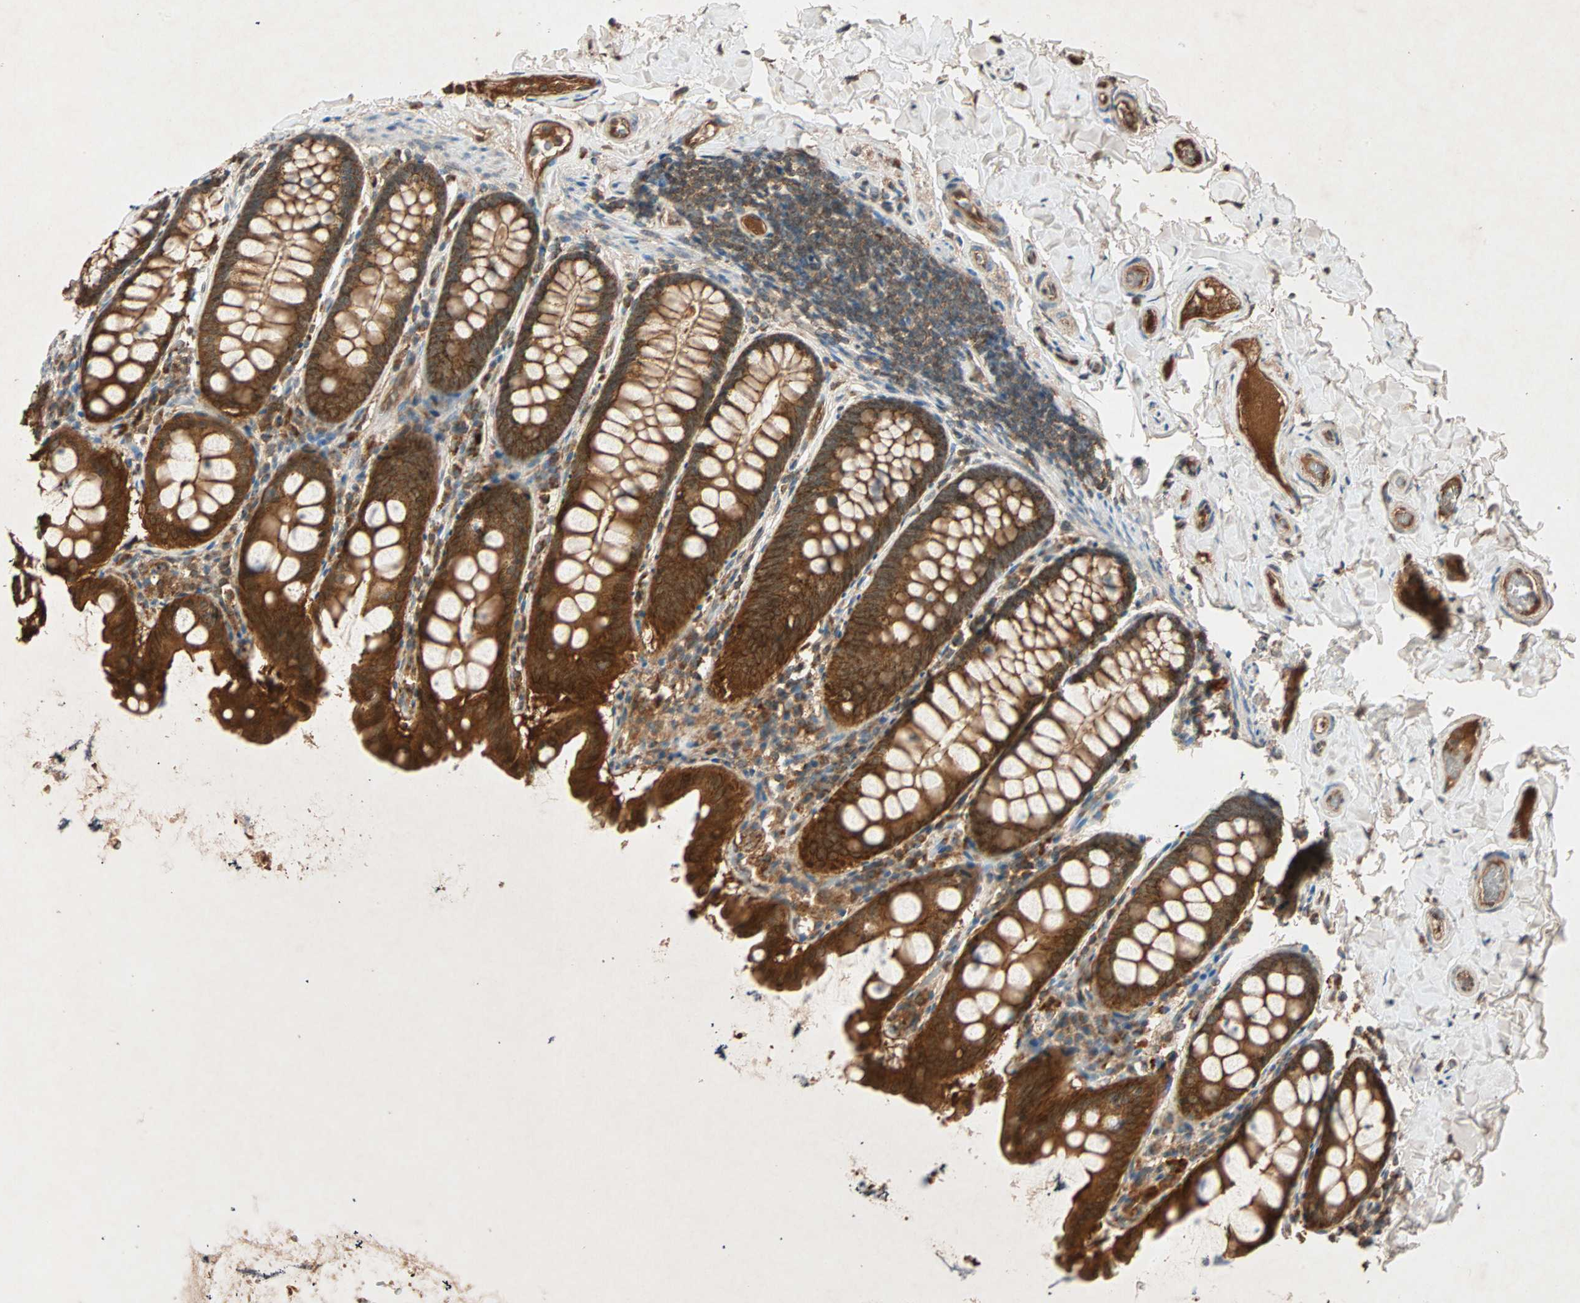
{"staining": {"intensity": "strong", "quantity": ">75%", "location": "cytoplasmic/membranous"}, "tissue": "colon", "cell_type": "Endothelial cells", "image_type": "normal", "snomed": [{"axis": "morphology", "description": "Normal tissue, NOS"}, {"axis": "topography", "description": "Colon"}], "caption": "IHC (DAB (3,3'-diaminobenzidine)) staining of unremarkable colon shows strong cytoplasmic/membranous protein staining in about >75% of endothelial cells. (DAB = brown stain, brightfield microscopy at high magnification).", "gene": "MAPK1", "patient": {"sex": "female", "age": 61}}